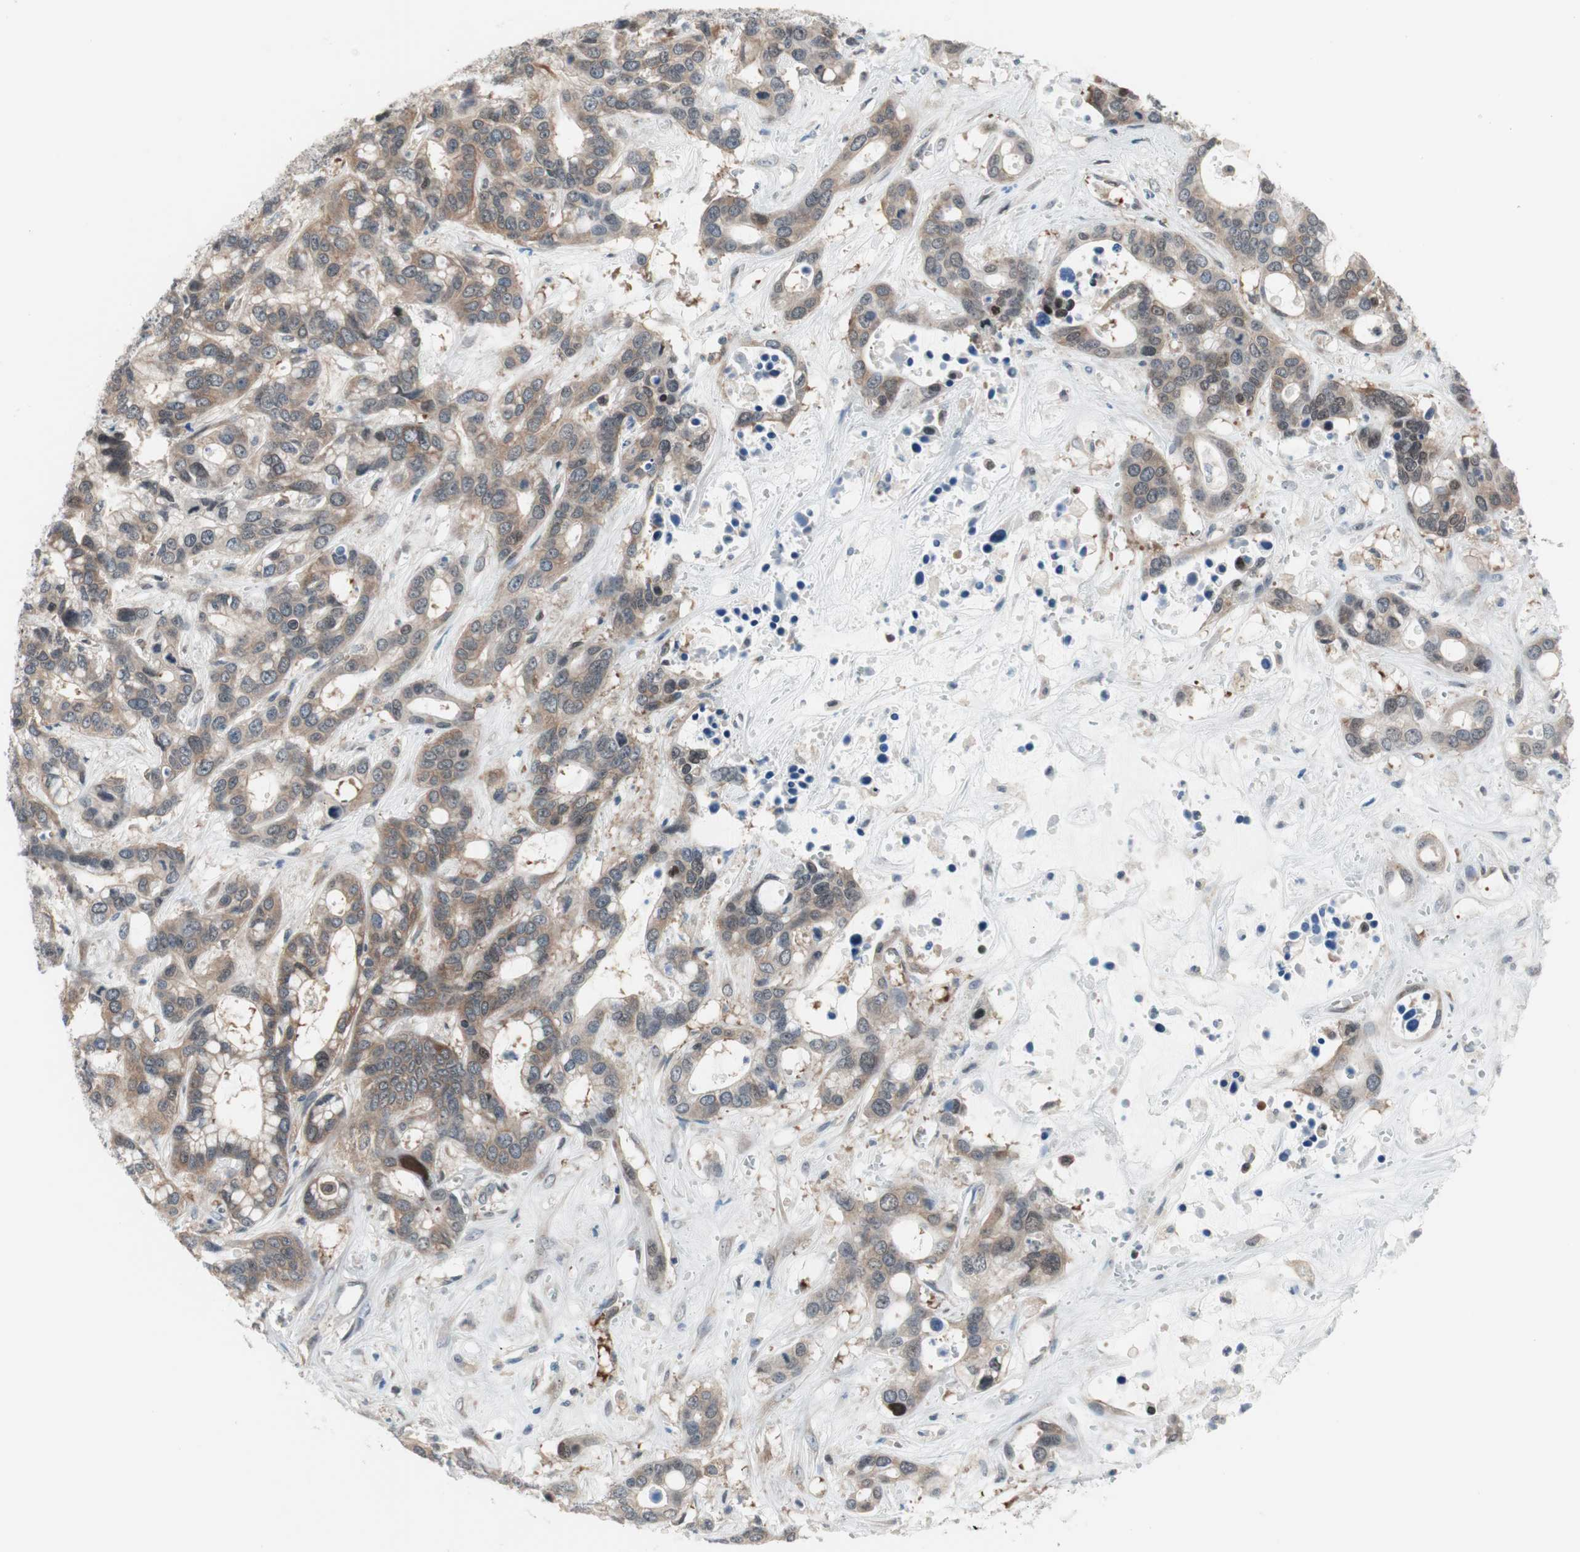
{"staining": {"intensity": "moderate", "quantity": "25%-75%", "location": "cytoplasmic/membranous"}, "tissue": "liver cancer", "cell_type": "Tumor cells", "image_type": "cancer", "snomed": [{"axis": "morphology", "description": "Cholangiocarcinoma"}, {"axis": "topography", "description": "Liver"}], "caption": "The micrograph reveals immunohistochemical staining of liver cancer (cholangiocarcinoma). There is moderate cytoplasmic/membranous expression is present in about 25%-75% of tumor cells.", "gene": "ZNF512B", "patient": {"sex": "female", "age": 65}}